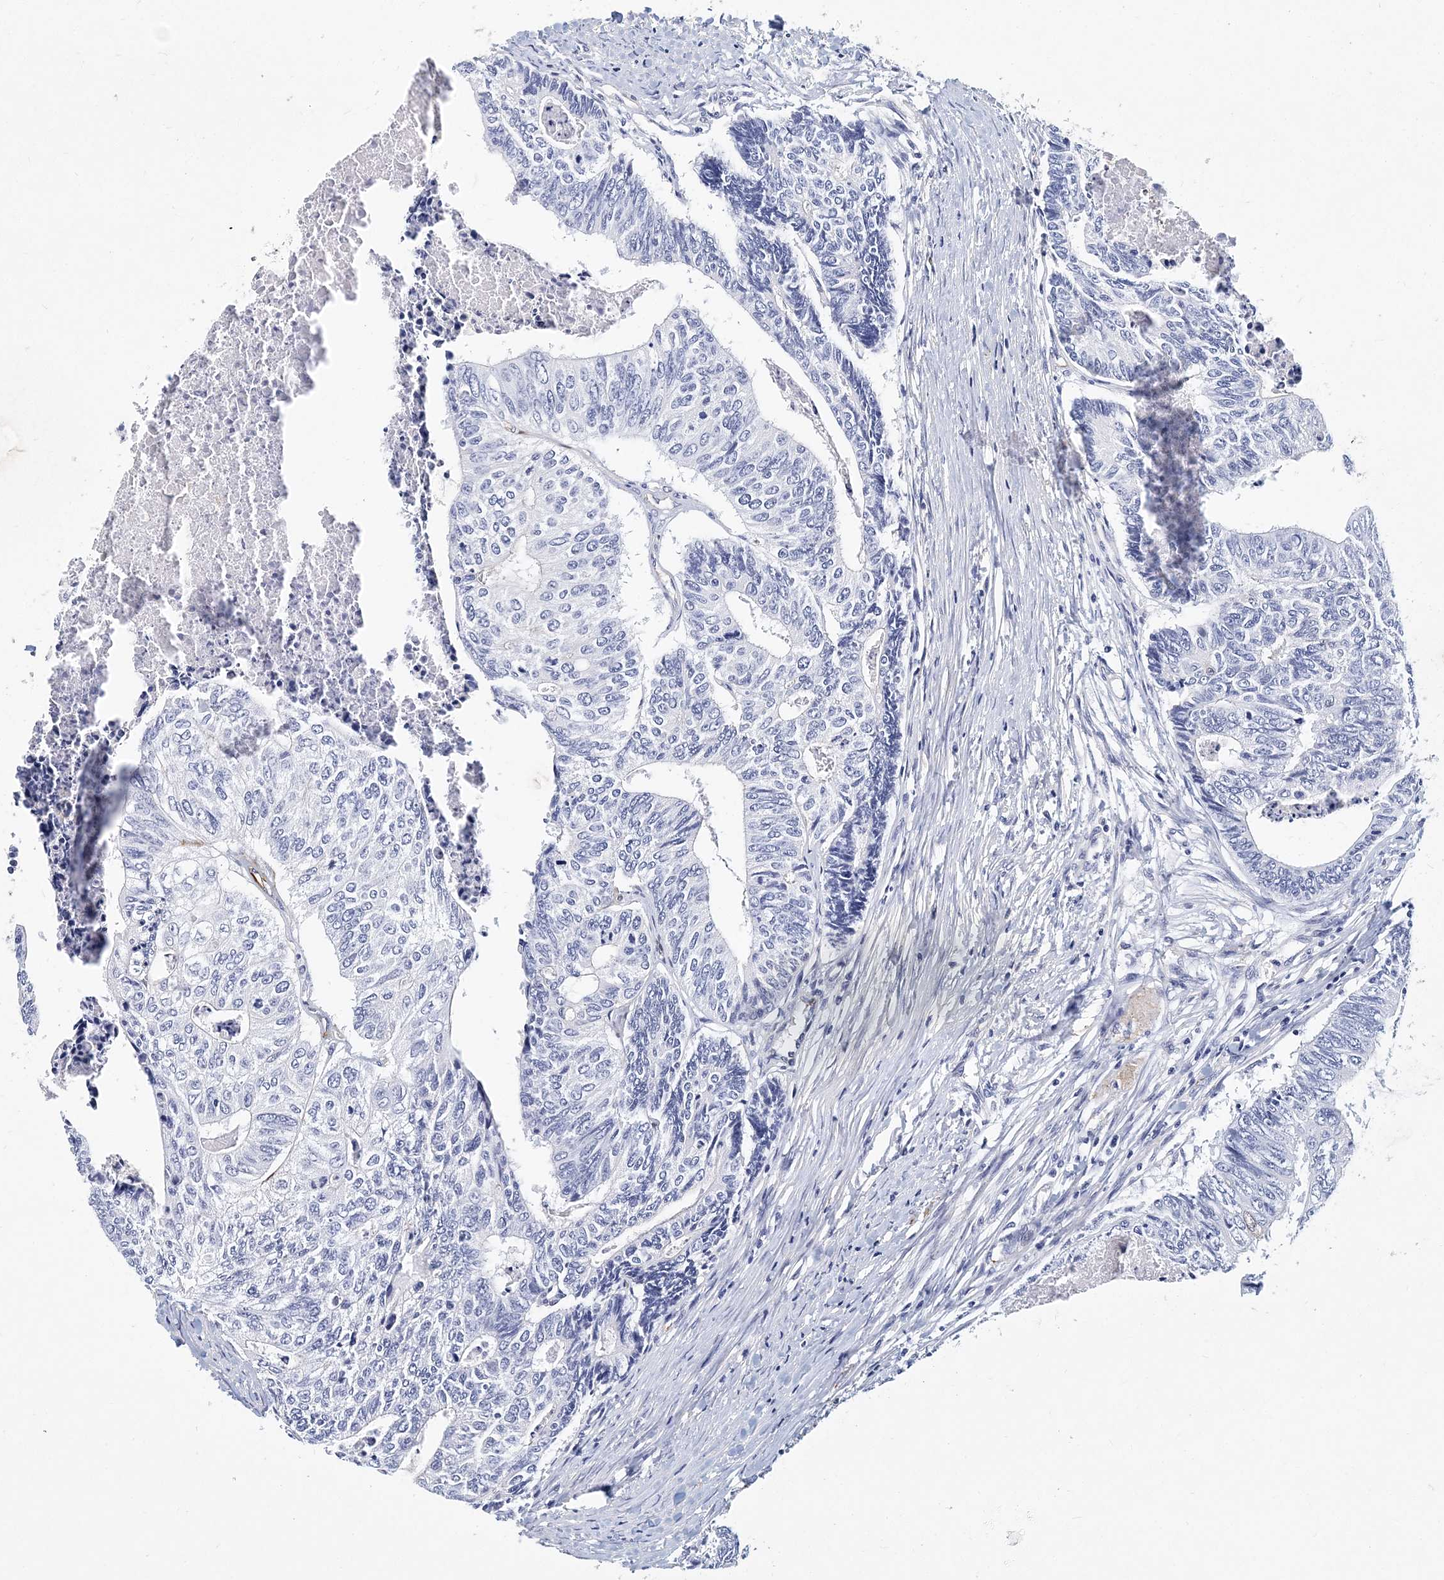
{"staining": {"intensity": "negative", "quantity": "none", "location": "none"}, "tissue": "colorectal cancer", "cell_type": "Tumor cells", "image_type": "cancer", "snomed": [{"axis": "morphology", "description": "Adenocarcinoma, NOS"}, {"axis": "topography", "description": "Colon"}], "caption": "A micrograph of colorectal adenocarcinoma stained for a protein displays no brown staining in tumor cells.", "gene": "ITGA2B", "patient": {"sex": "female", "age": 67}}